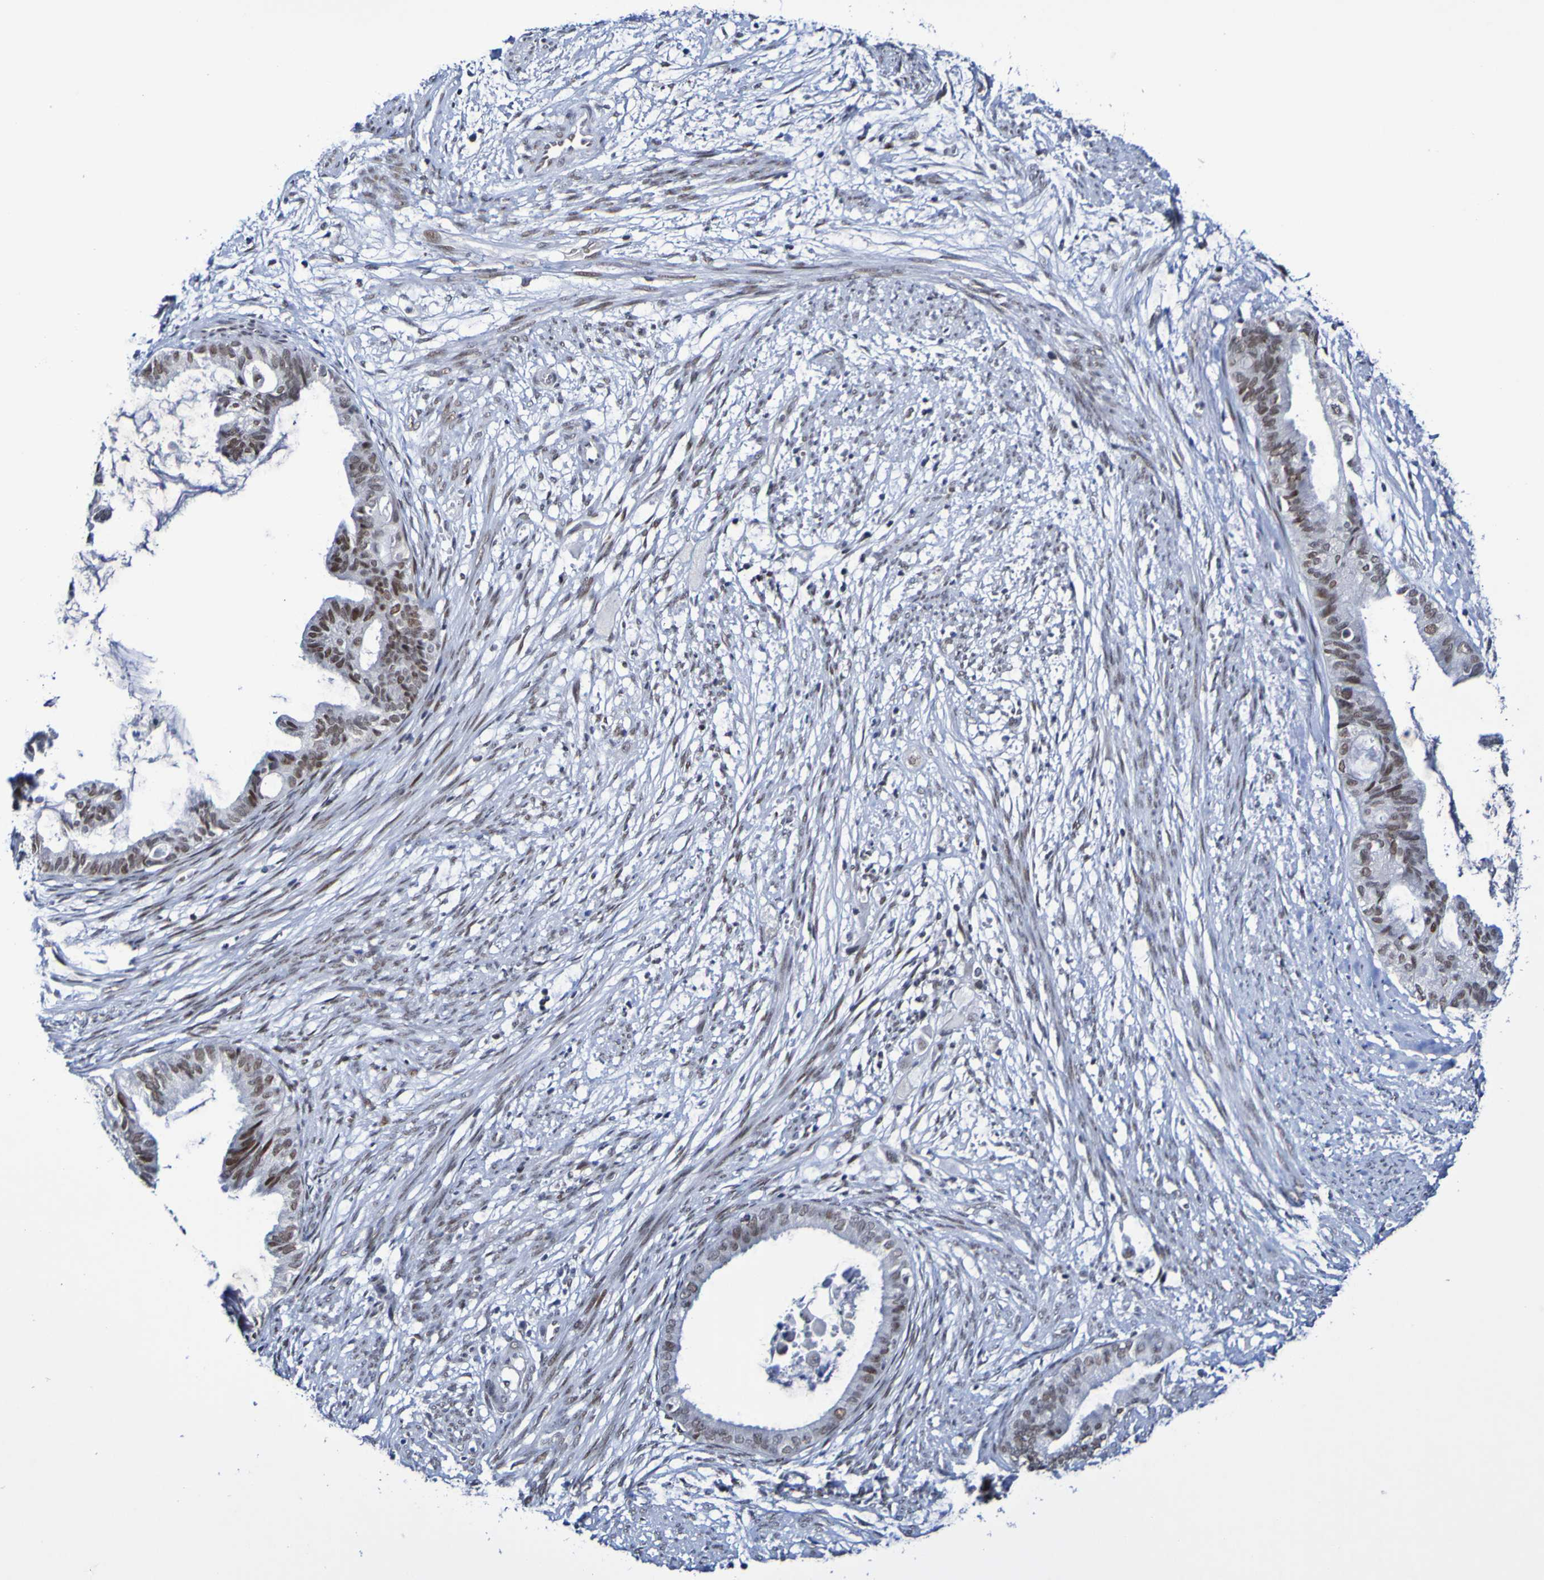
{"staining": {"intensity": "moderate", "quantity": "25%-75%", "location": "nuclear"}, "tissue": "cervical cancer", "cell_type": "Tumor cells", "image_type": "cancer", "snomed": [{"axis": "morphology", "description": "Normal tissue, NOS"}, {"axis": "morphology", "description": "Adenocarcinoma, NOS"}, {"axis": "topography", "description": "Cervix"}, {"axis": "topography", "description": "Endometrium"}], "caption": "Cervical cancer was stained to show a protein in brown. There is medium levels of moderate nuclear expression in approximately 25%-75% of tumor cells.", "gene": "PCGF1", "patient": {"sex": "female", "age": 86}}